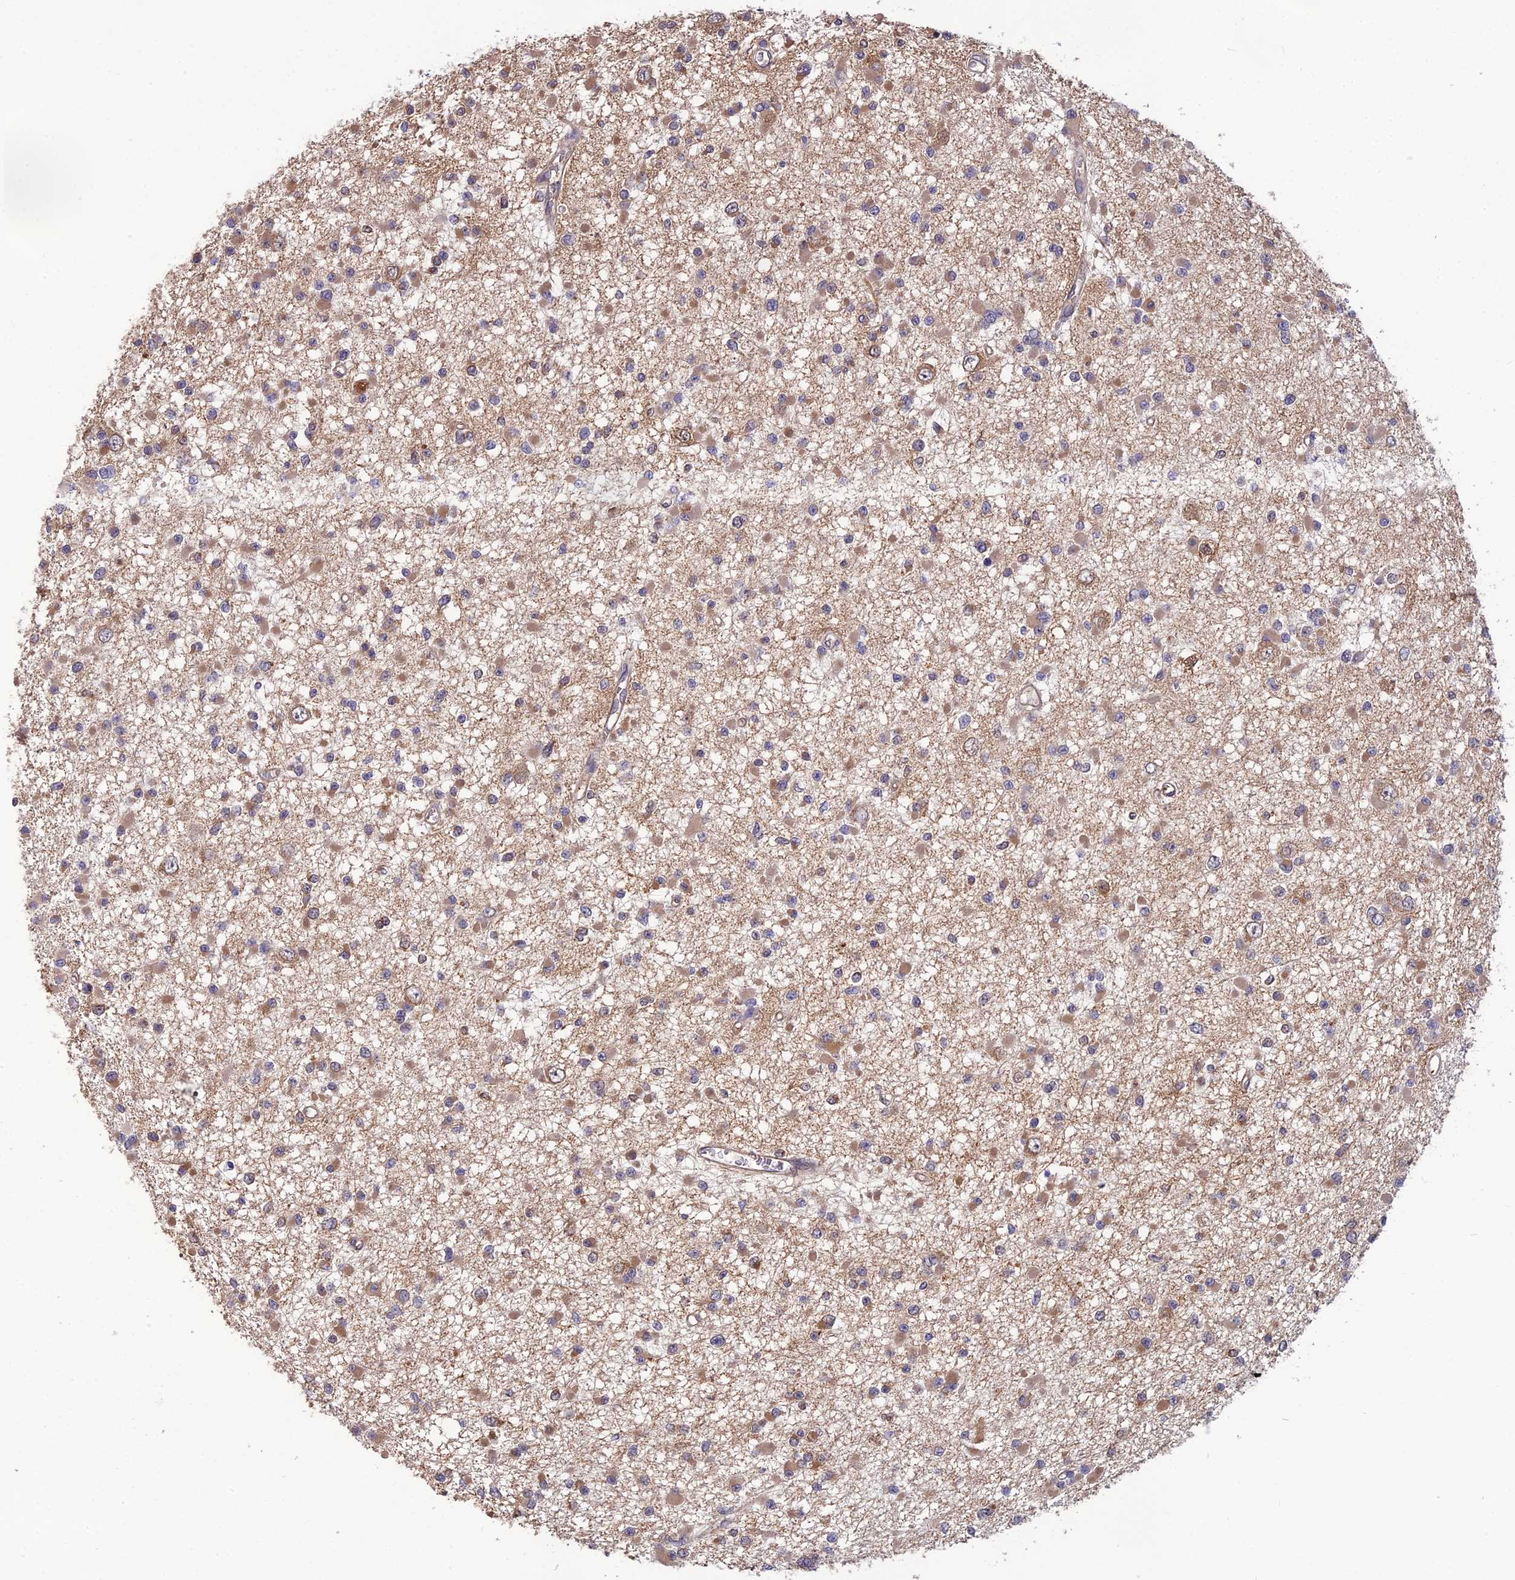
{"staining": {"intensity": "moderate", "quantity": "25%-75%", "location": "cytoplasmic/membranous"}, "tissue": "glioma", "cell_type": "Tumor cells", "image_type": "cancer", "snomed": [{"axis": "morphology", "description": "Glioma, malignant, Low grade"}, {"axis": "topography", "description": "Brain"}], "caption": "About 25%-75% of tumor cells in glioma demonstrate moderate cytoplasmic/membranous protein staining as visualized by brown immunohistochemical staining.", "gene": "HINT1", "patient": {"sex": "female", "age": 22}}